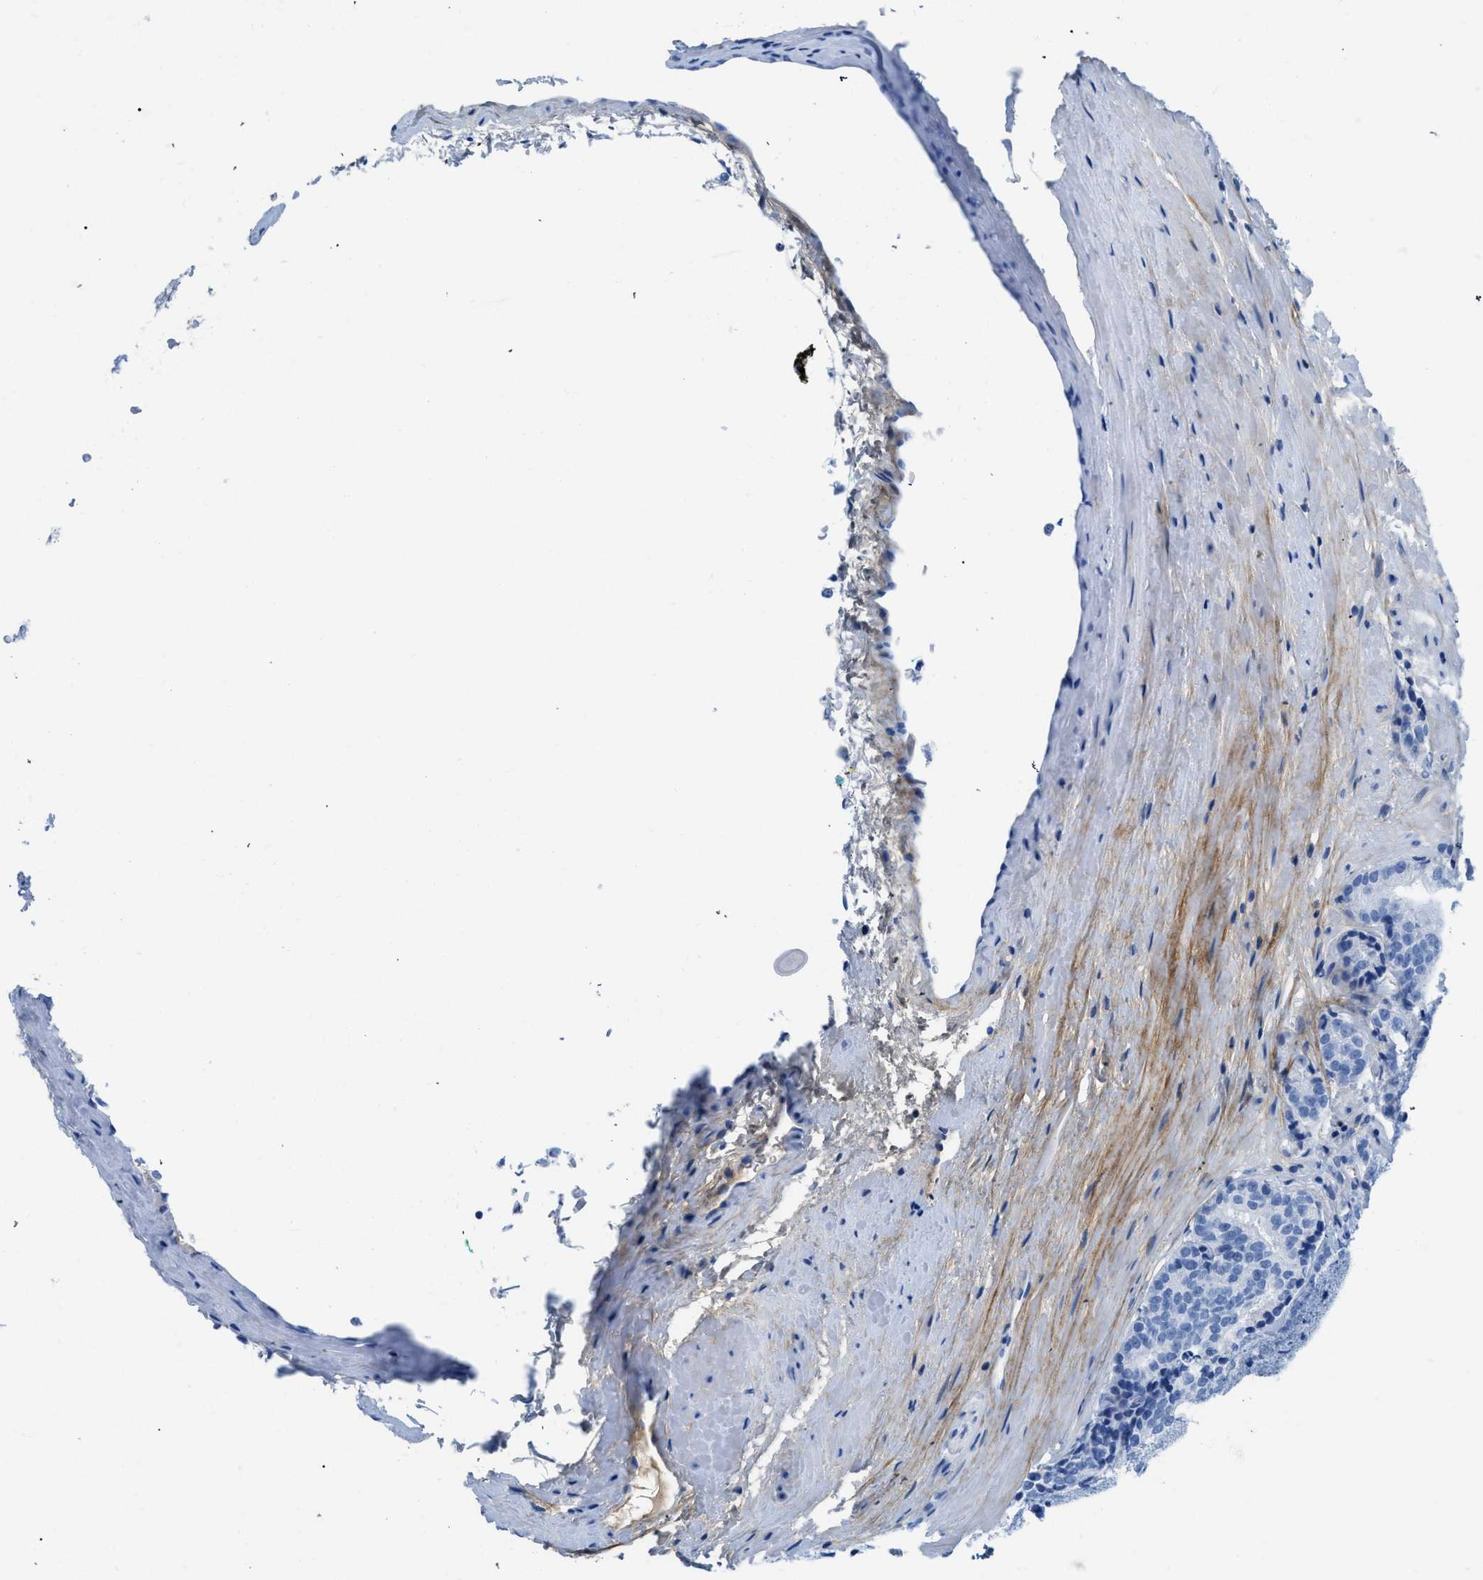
{"staining": {"intensity": "negative", "quantity": "none", "location": "none"}, "tissue": "prostate cancer", "cell_type": "Tumor cells", "image_type": "cancer", "snomed": [{"axis": "morphology", "description": "Adenocarcinoma, High grade"}, {"axis": "topography", "description": "Prostate"}], "caption": "Tumor cells show no significant staining in prostate cancer (high-grade adenocarcinoma).", "gene": "COL3A1", "patient": {"sex": "male", "age": 61}}